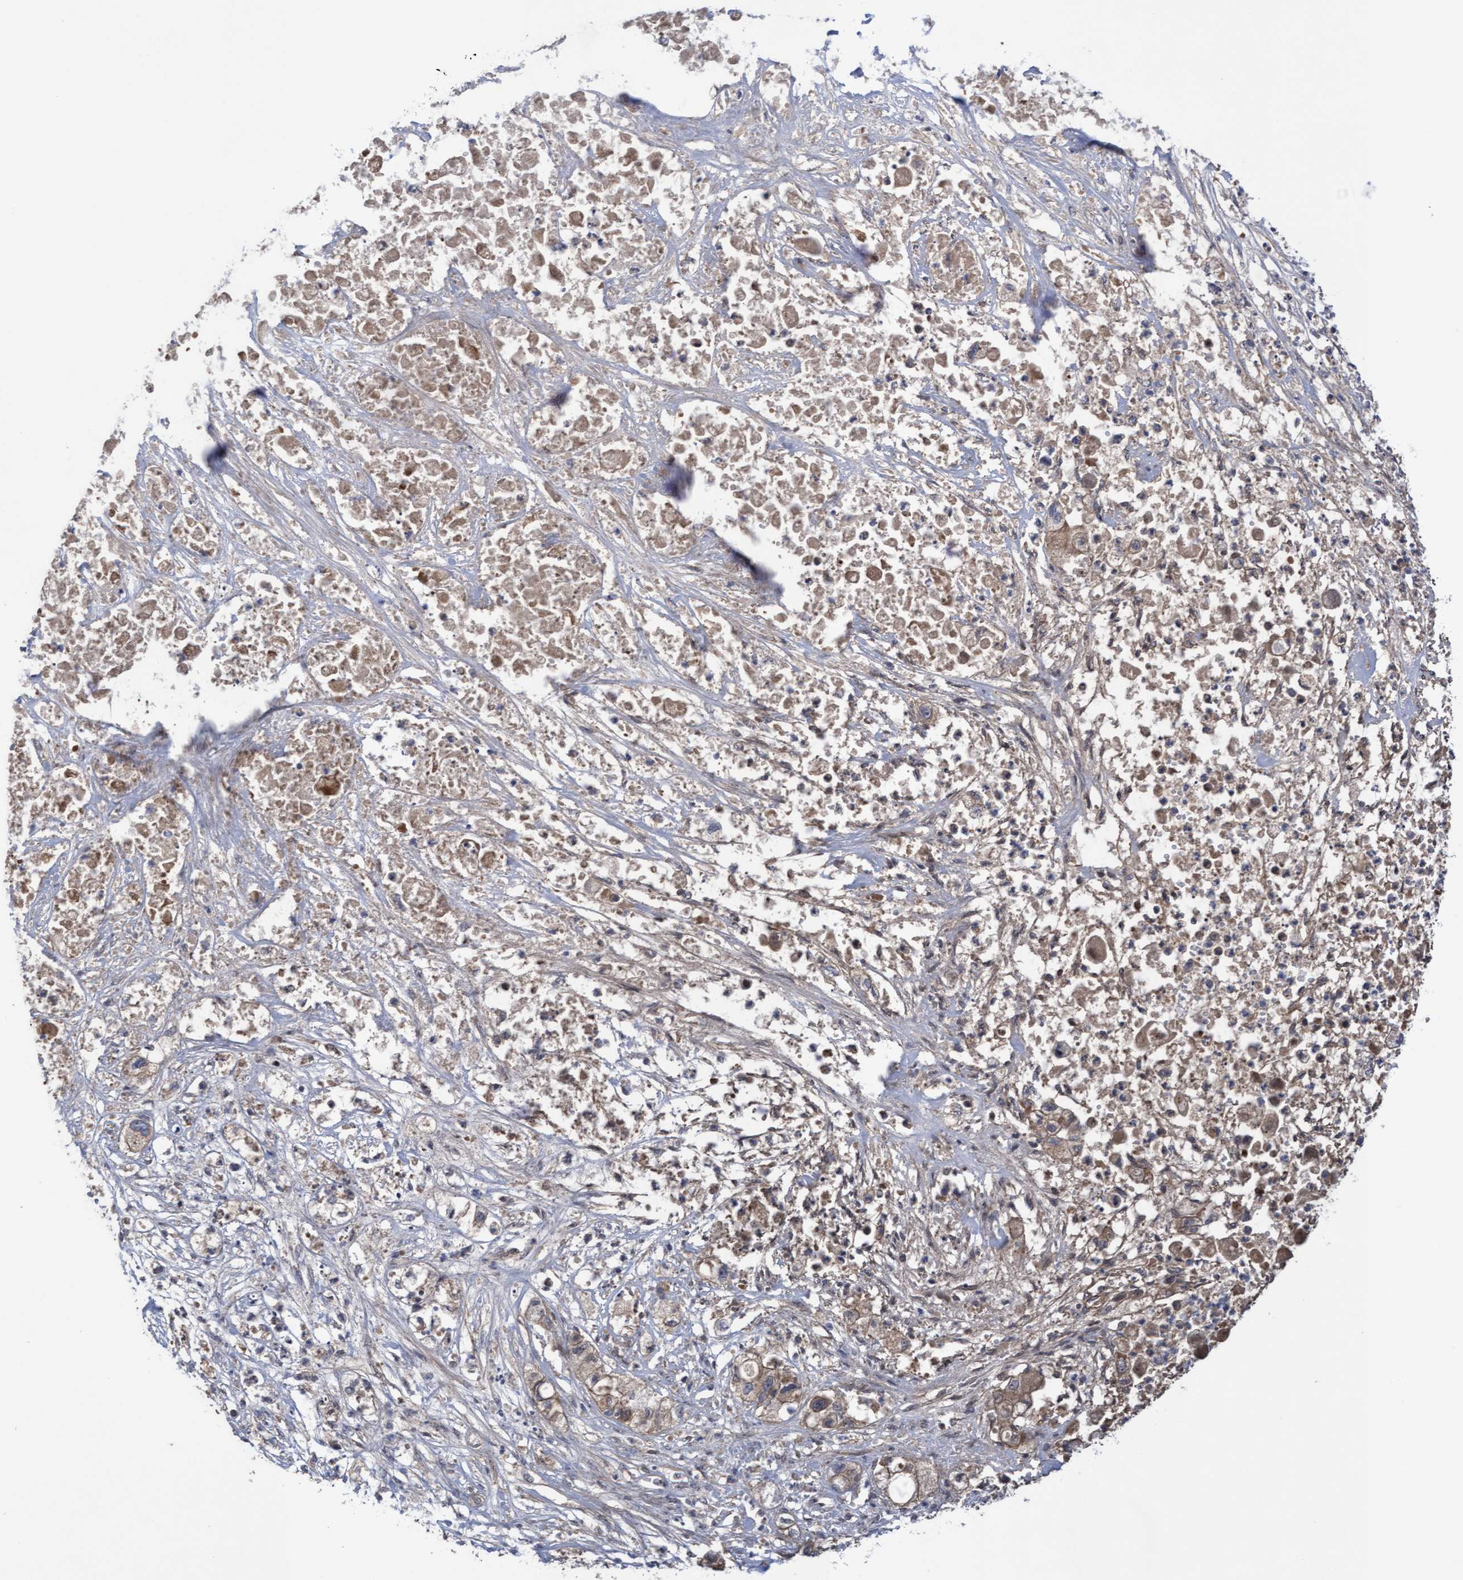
{"staining": {"intensity": "weak", "quantity": ">75%", "location": "cytoplasmic/membranous"}, "tissue": "pancreatic cancer", "cell_type": "Tumor cells", "image_type": "cancer", "snomed": [{"axis": "morphology", "description": "Adenocarcinoma, NOS"}, {"axis": "topography", "description": "Pancreas"}], "caption": "Adenocarcinoma (pancreatic) stained with DAB (3,3'-diaminobenzidine) IHC reveals low levels of weak cytoplasmic/membranous expression in about >75% of tumor cells. The protein is stained brown, and the nuclei are stained in blue (DAB (3,3'-diaminobenzidine) IHC with brightfield microscopy, high magnification).", "gene": "COBL", "patient": {"sex": "female", "age": 78}}